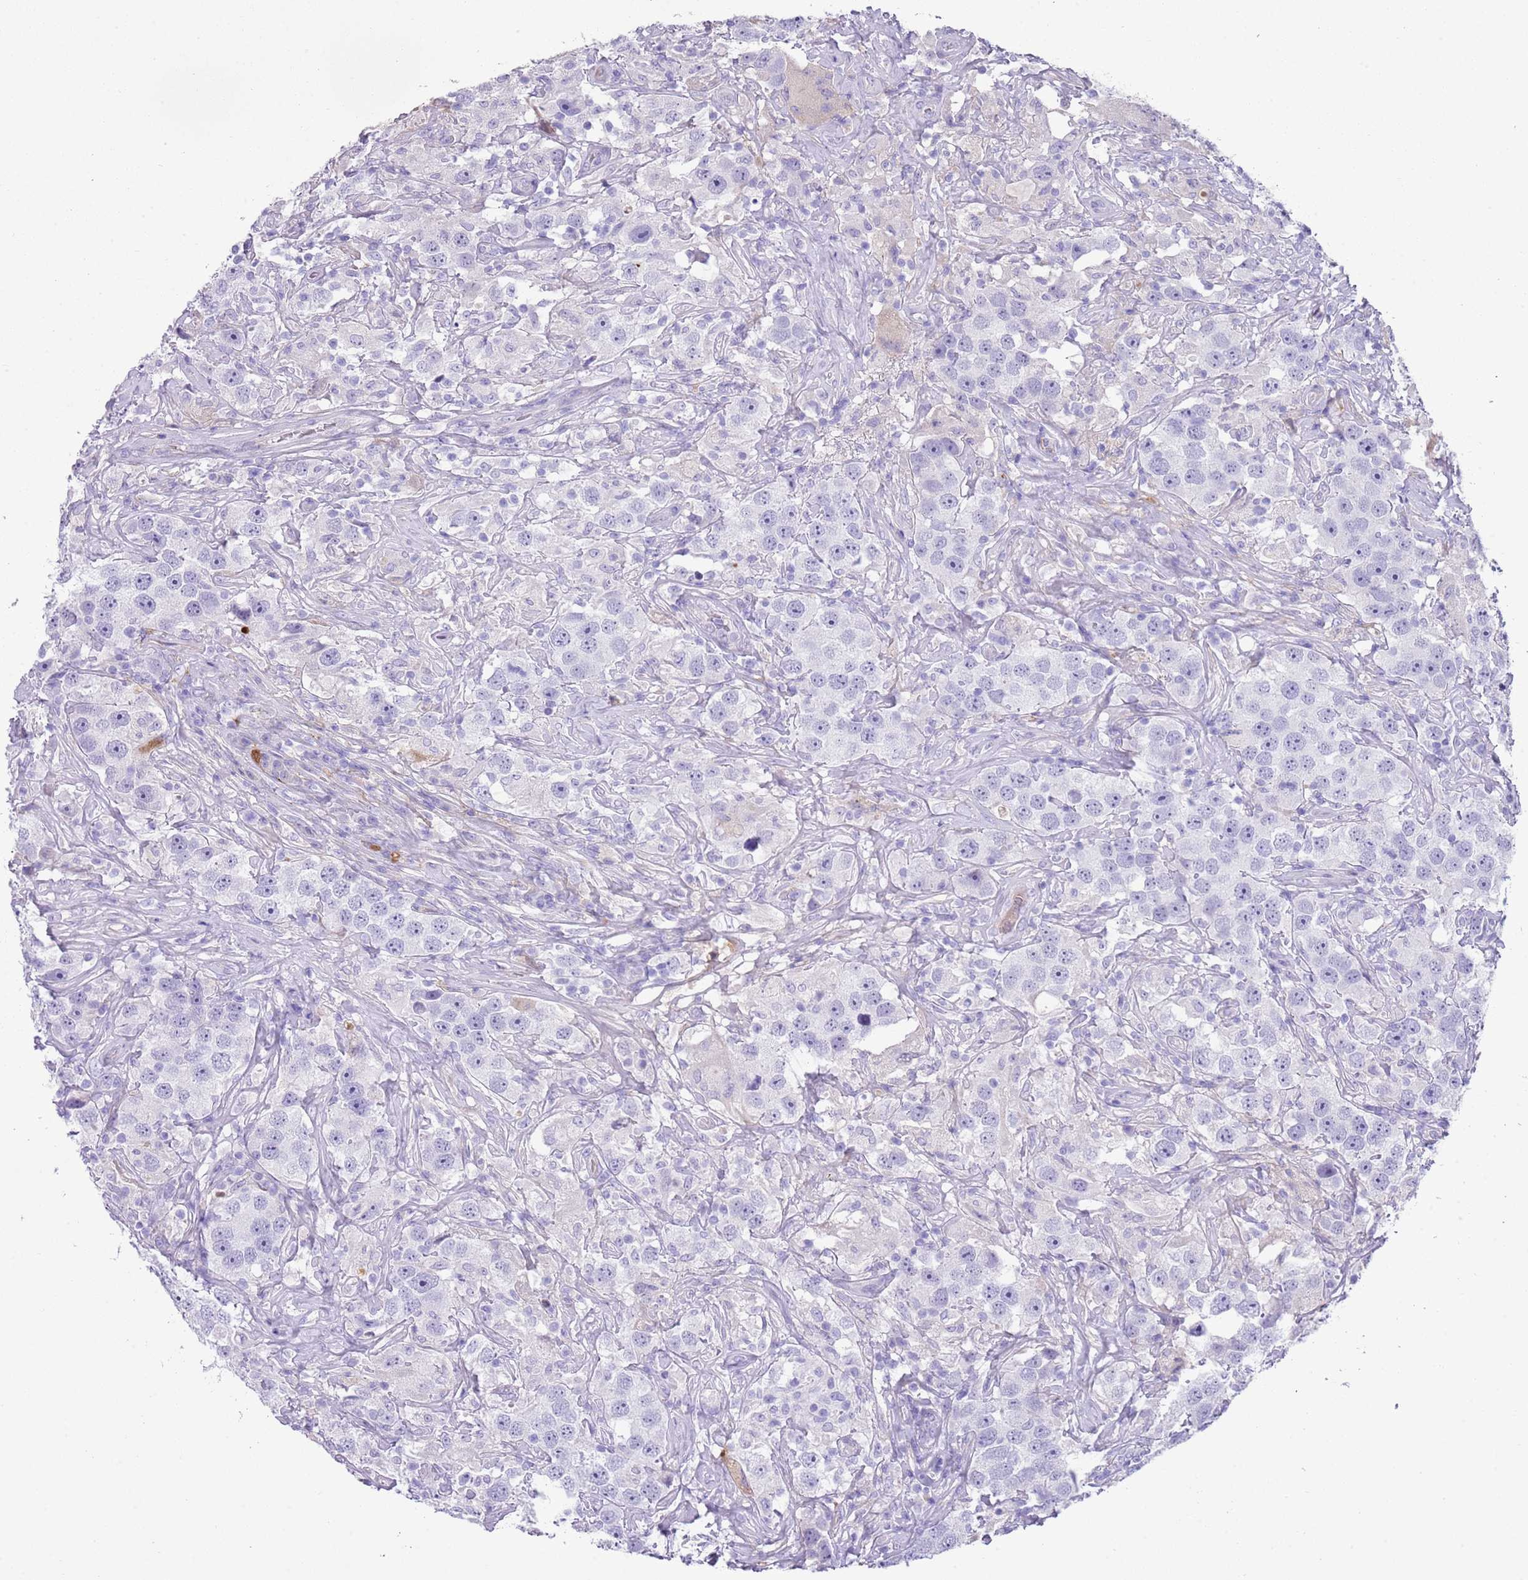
{"staining": {"intensity": "negative", "quantity": "none", "location": "none"}, "tissue": "testis cancer", "cell_type": "Tumor cells", "image_type": "cancer", "snomed": [{"axis": "morphology", "description": "Seminoma, NOS"}, {"axis": "topography", "description": "Testis"}], "caption": "Image shows no significant protein staining in tumor cells of testis seminoma. (DAB immunohistochemistry, high magnification).", "gene": "ABHD17C", "patient": {"sex": "male", "age": 49}}